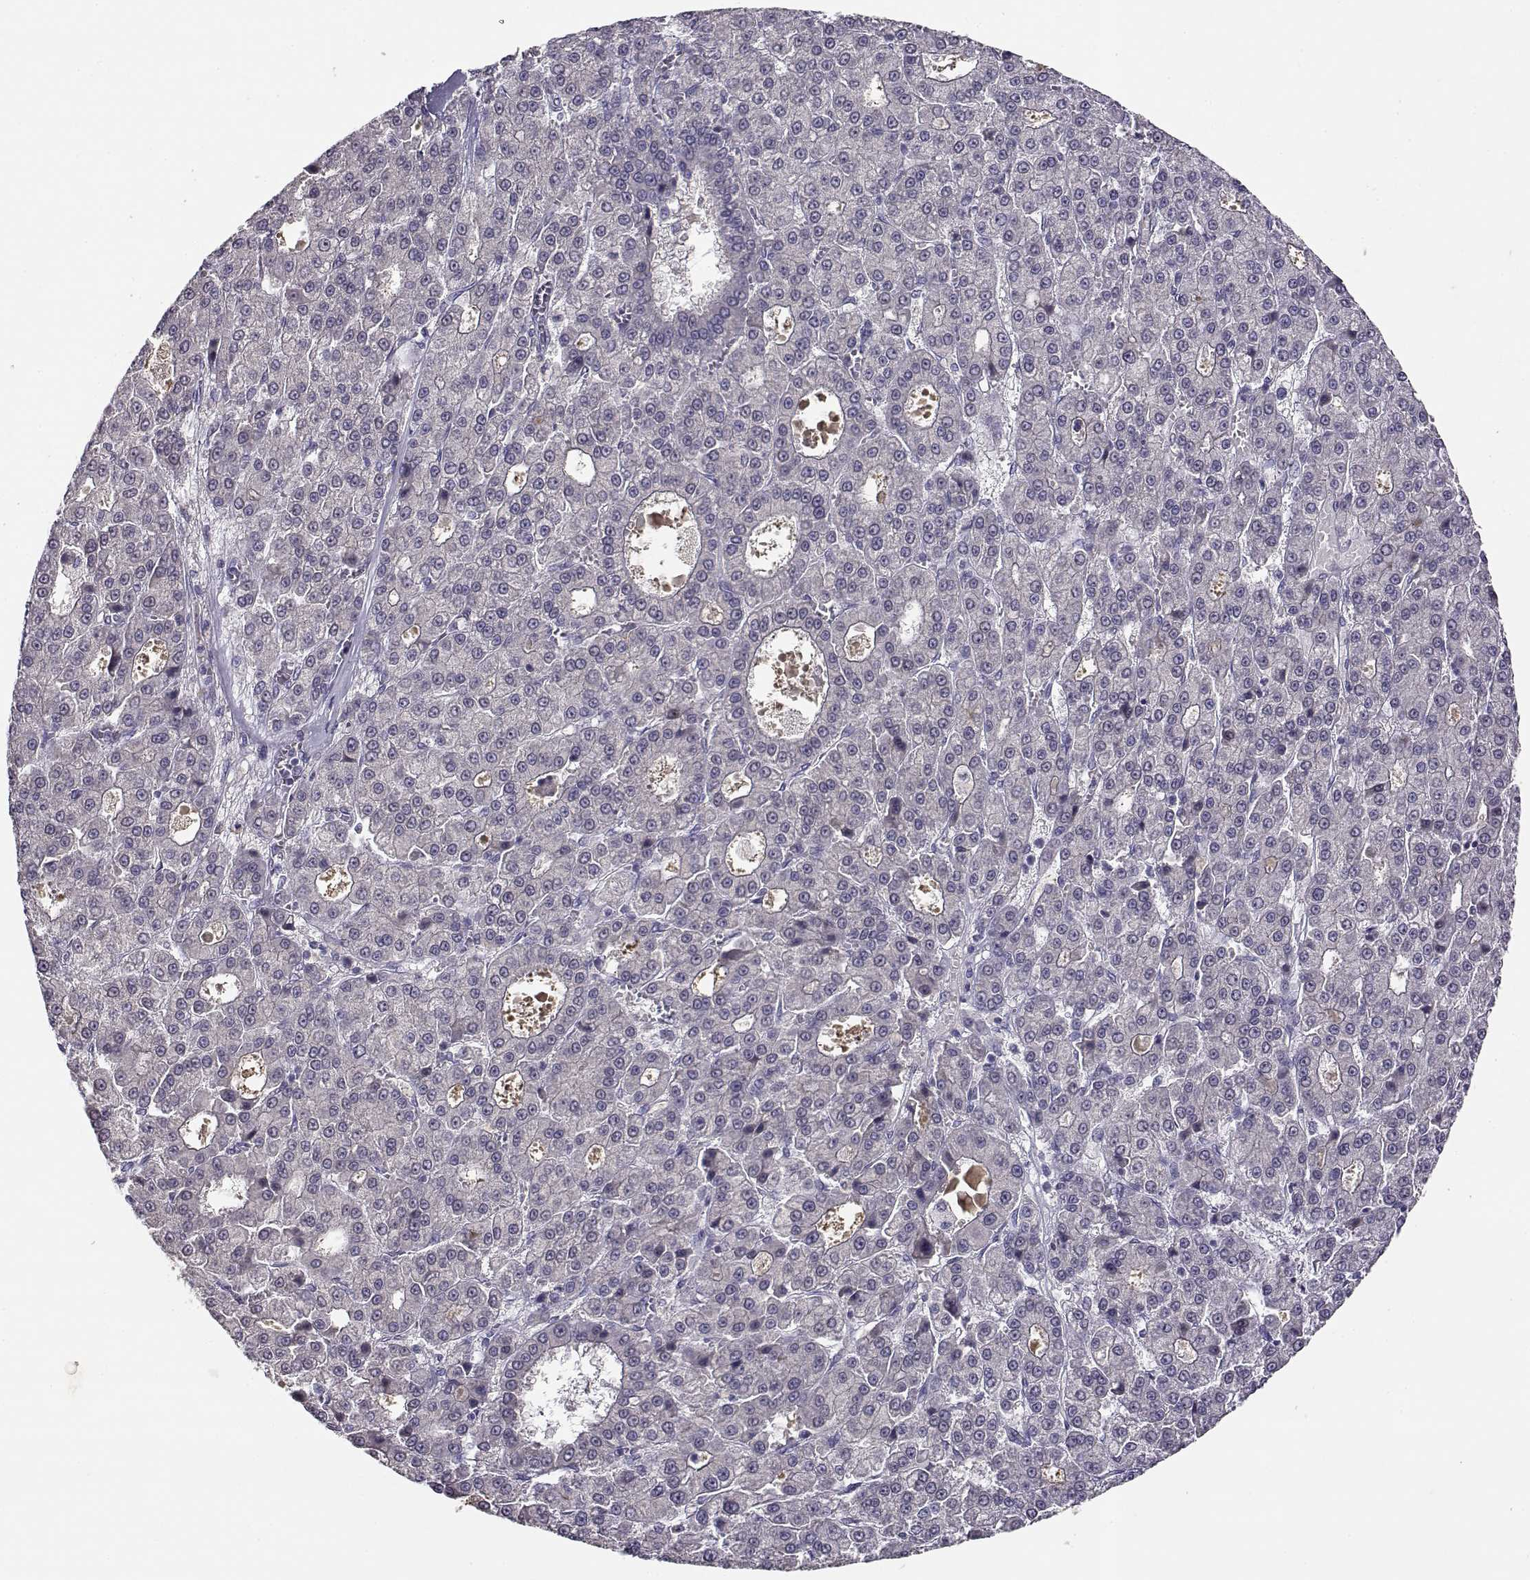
{"staining": {"intensity": "negative", "quantity": "none", "location": "none"}, "tissue": "liver cancer", "cell_type": "Tumor cells", "image_type": "cancer", "snomed": [{"axis": "morphology", "description": "Carcinoma, Hepatocellular, NOS"}, {"axis": "topography", "description": "Liver"}], "caption": "Immunohistochemistry of human liver cancer exhibits no staining in tumor cells.", "gene": "RHOXF2", "patient": {"sex": "male", "age": 70}}